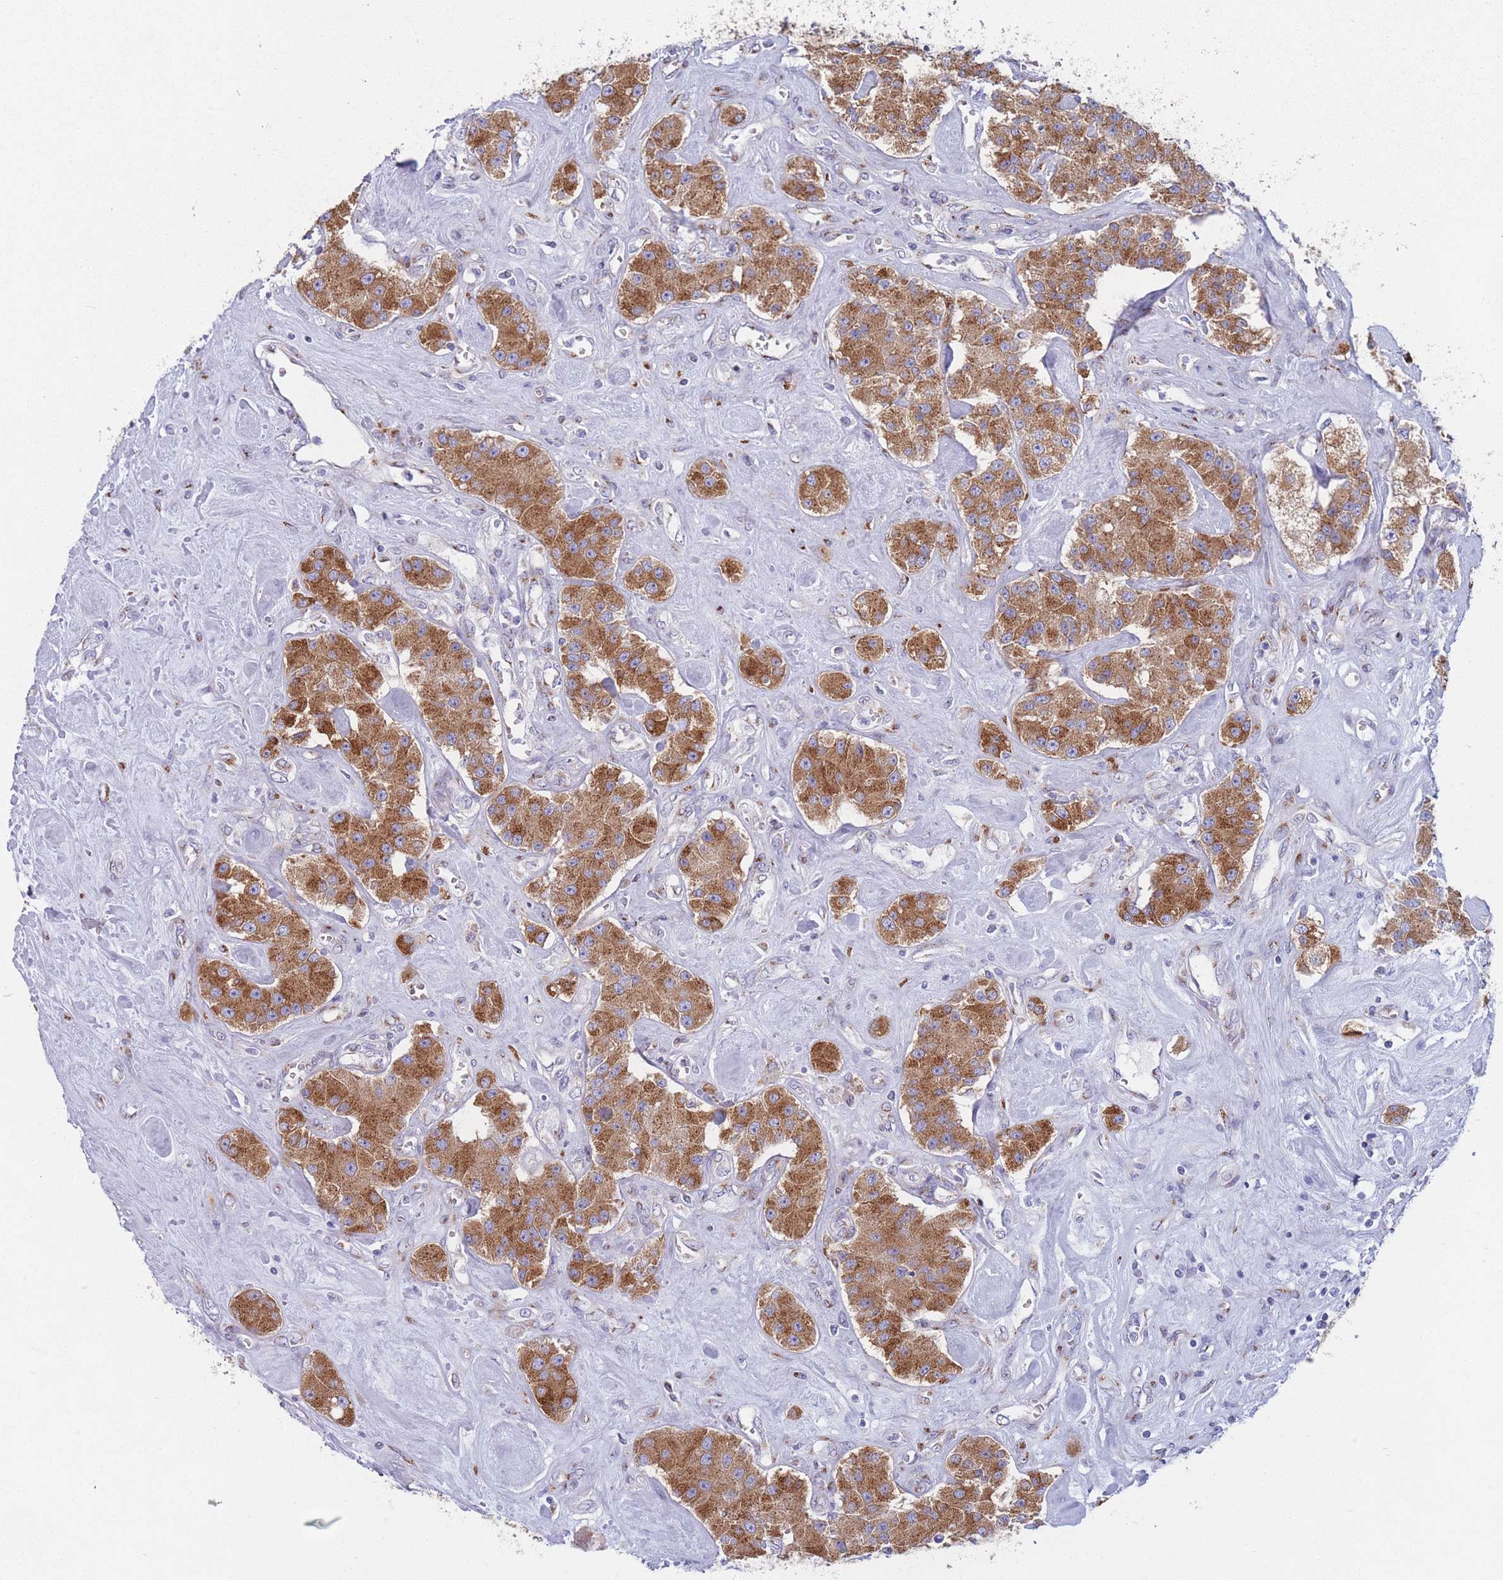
{"staining": {"intensity": "moderate", "quantity": ">75%", "location": "cytoplasmic/membranous"}, "tissue": "carcinoid", "cell_type": "Tumor cells", "image_type": "cancer", "snomed": [{"axis": "morphology", "description": "Carcinoid, malignant, NOS"}, {"axis": "topography", "description": "Pancreas"}], "caption": "Carcinoid (malignant) tissue exhibits moderate cytoplasmic/membranous staining in approximately >75% of tumor cells", "gene": "MRPL30", "patient": {"sex": "male", "age": 41}}